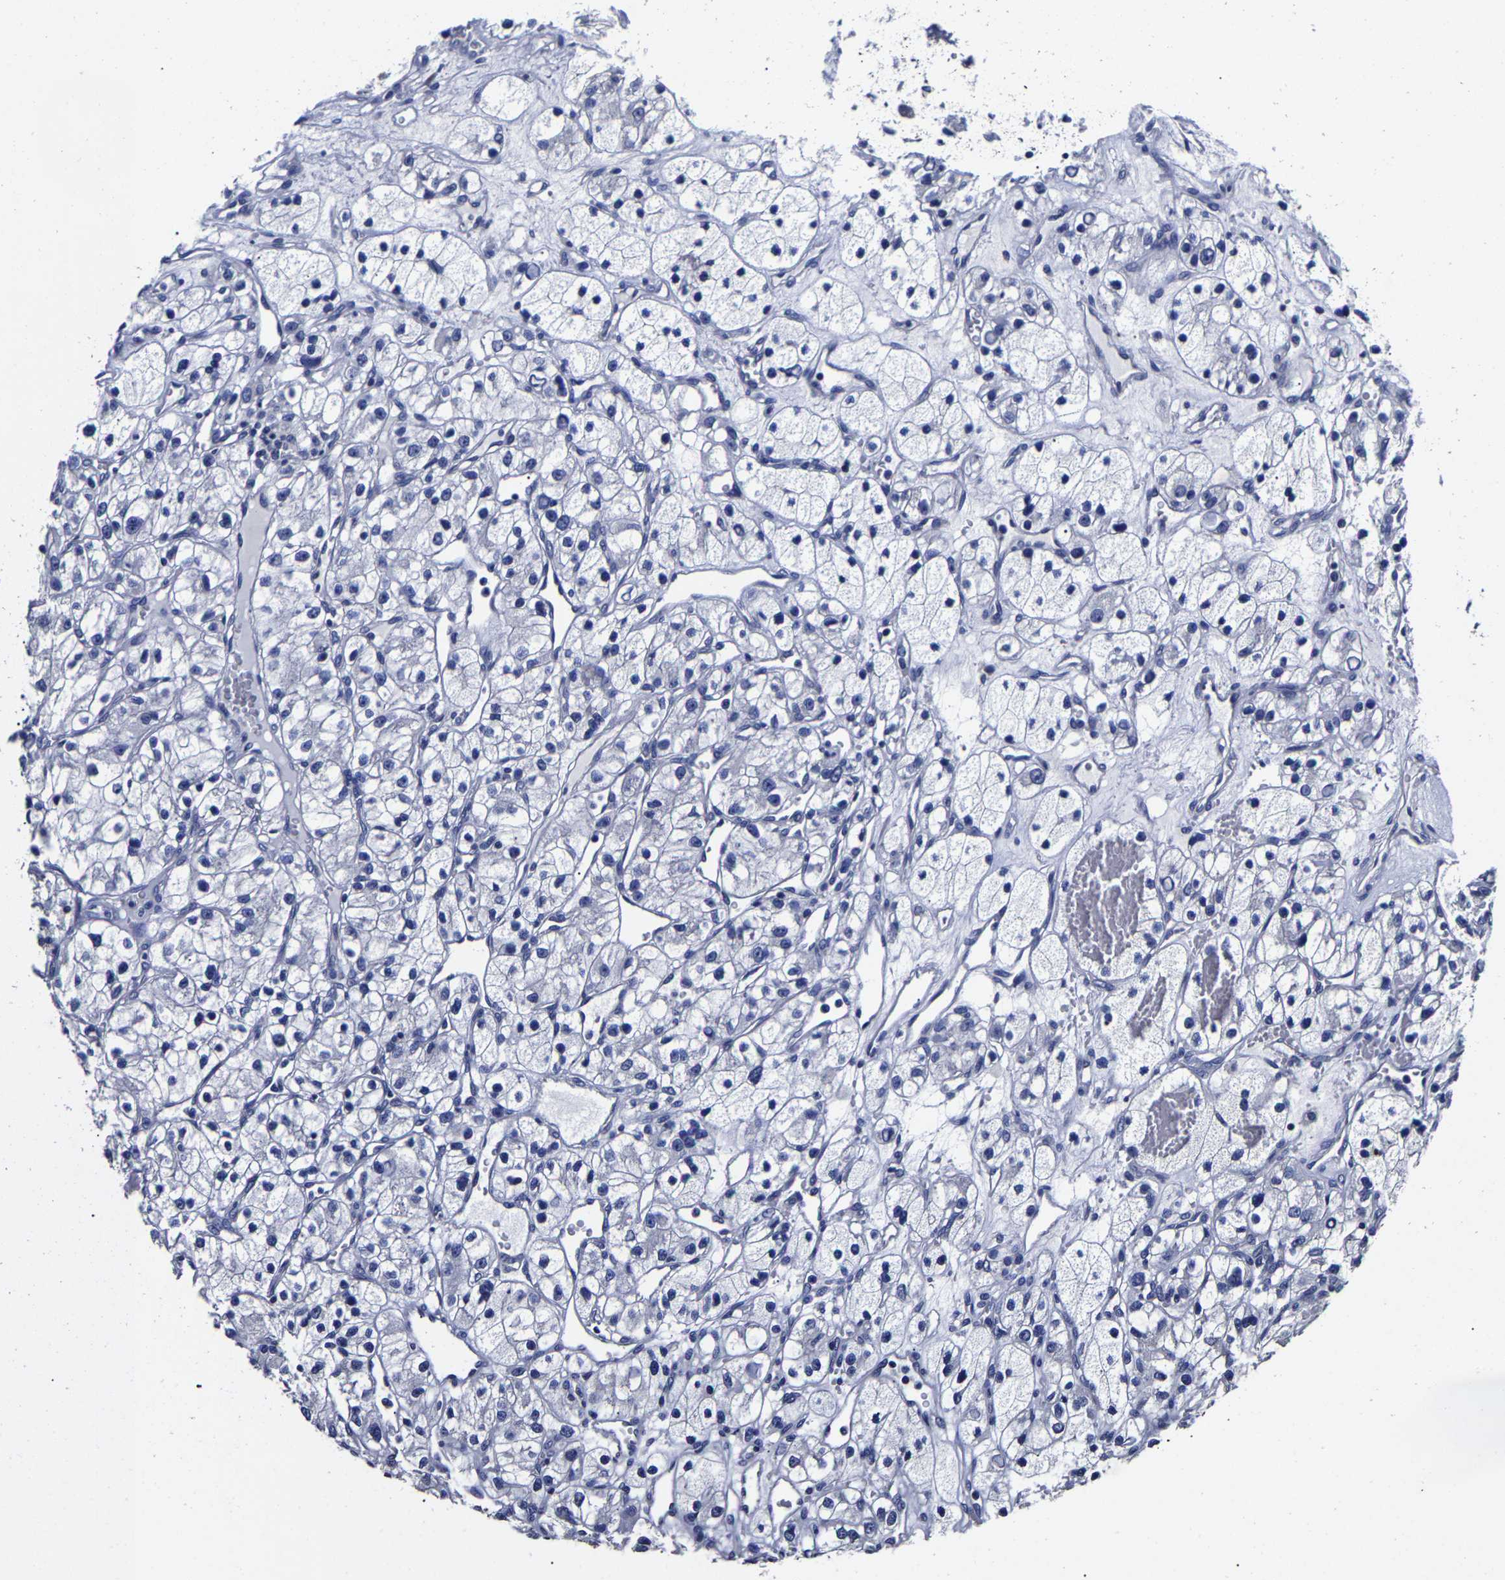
{"staining": {"intensity": "negative", "quantity": "none", "location": "none"}, "tissue": "renal cancer", "cell_type": "Tumor cells", "image_type": "cancer", "snomed": [{"axis": "morphology", "description": "Adenocarcinoma, NOS"}, {"axis": "topography", "description": "Kidney"}], "caption": "Tumor cells show no significant staining in renal cancer.", "gene": "AKAP4", "patient": {"sex": "female", "age": 57}}